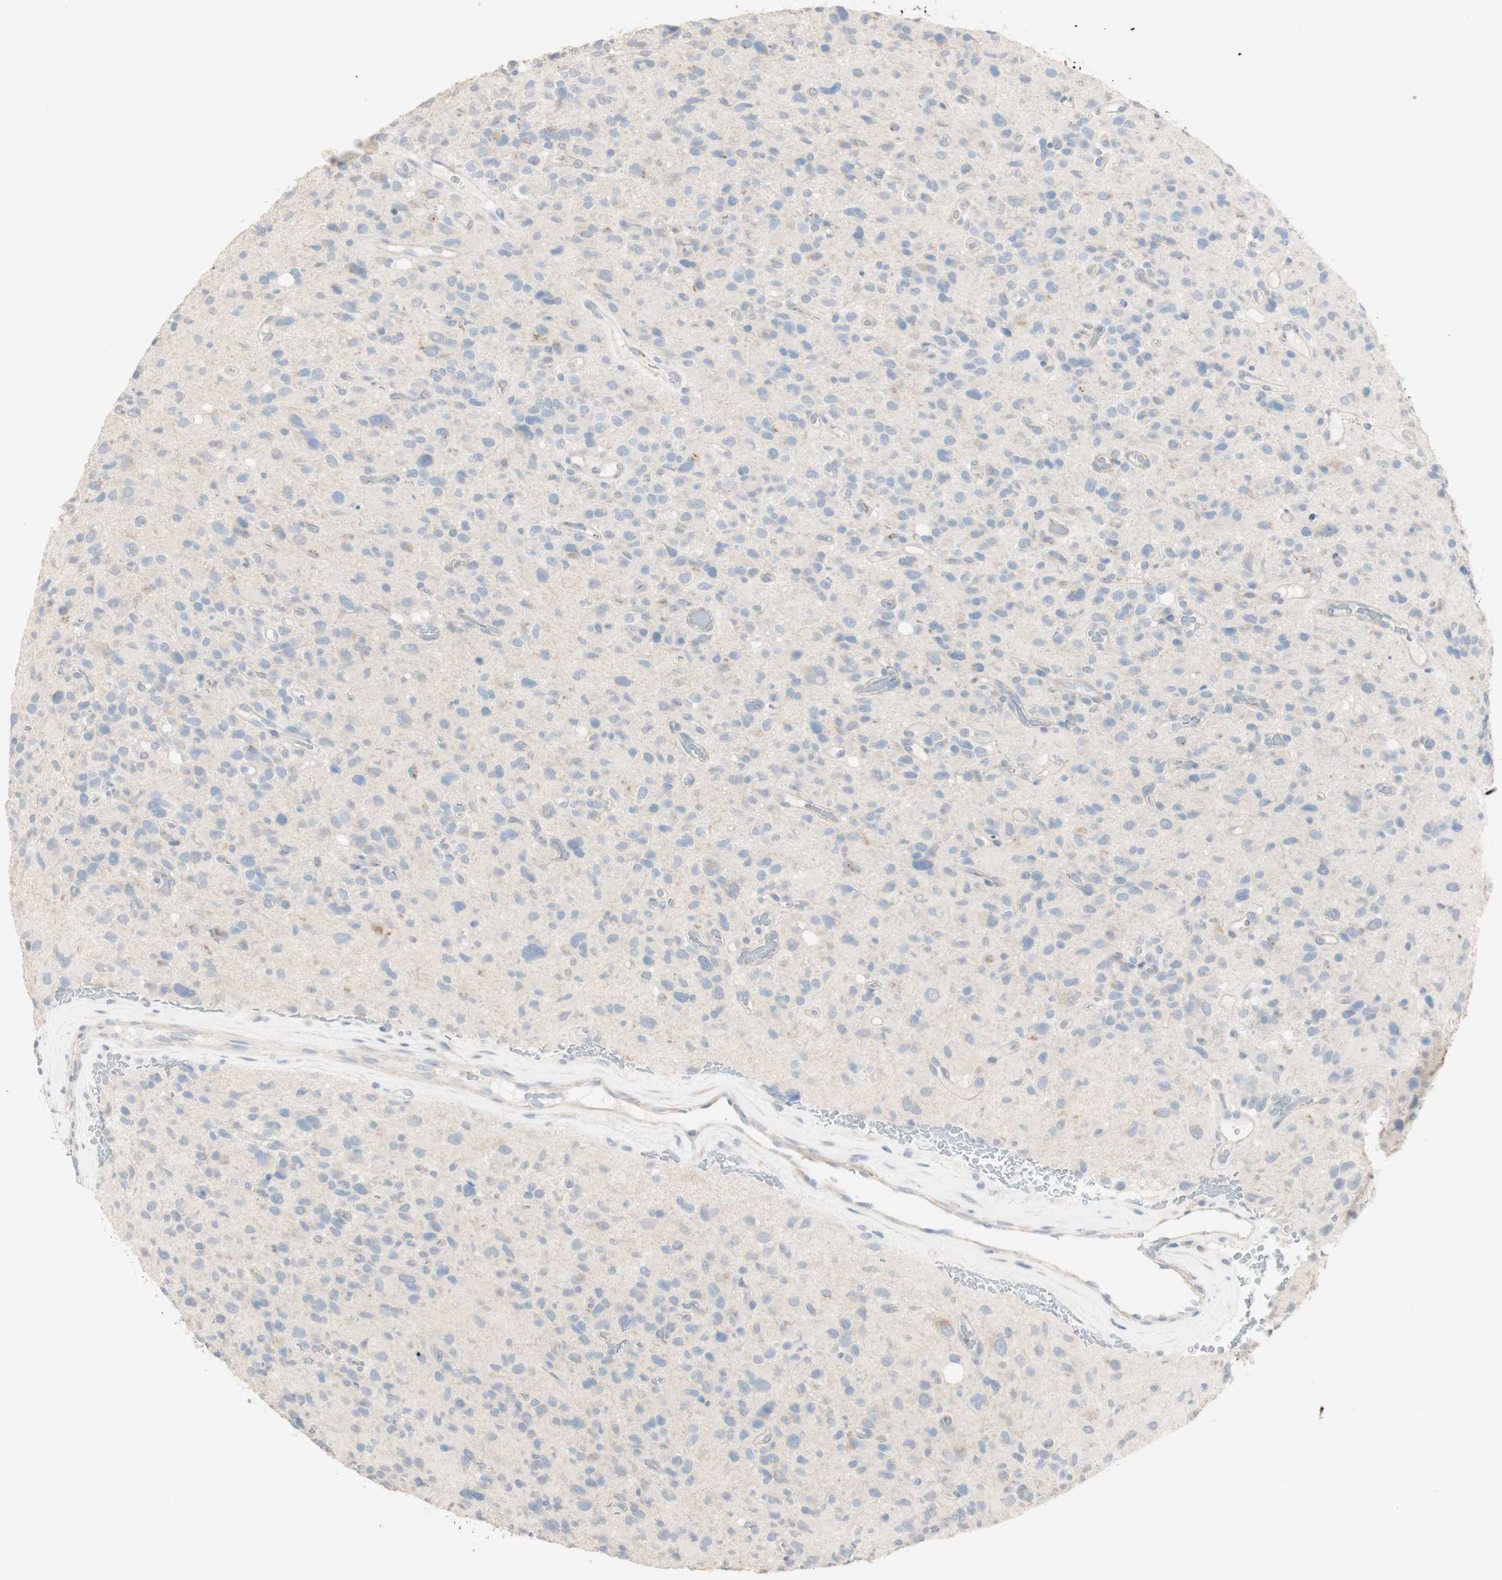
{"staining": {"intensity": "negative", "quantity": "none", "location": "none"}, "tissue": "glioma", "cell_type": "Tumor cells", "image_type": "cancer", "snomed": [{"axis": "morphology", "description": "Glioma, malignant, High grade"}, {"axis": "topography", "description": "Brain"}], "caption": "This is an immunohistochemistry photomicrograph of glioma. There is no positivity in tumor cells.", "gene": "MANEA", "patient": {"sex": "male", "age": 48}}